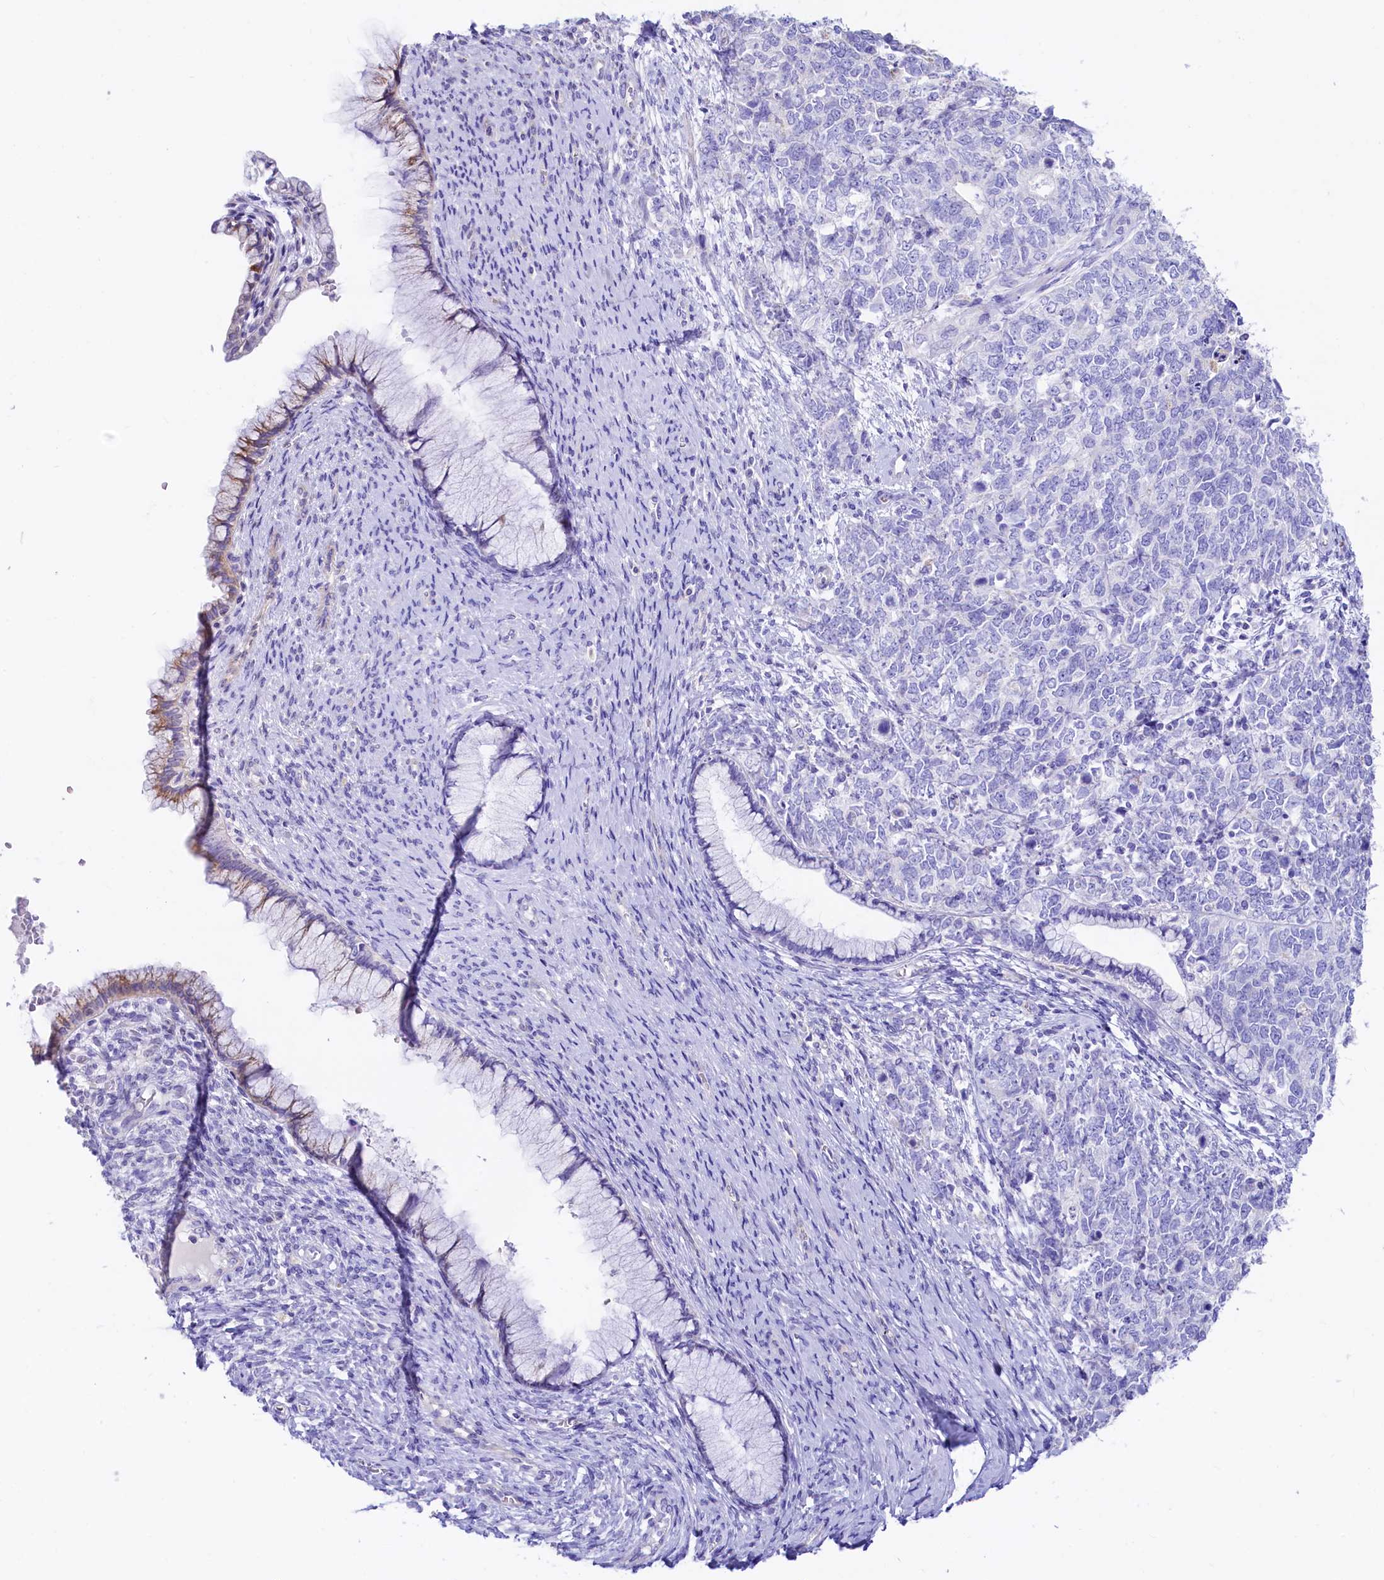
{"staining": {"intensity": "negative", "quantity": "none", "location": "none"}, "tissue": "cervical cancer", "cell_type": "Tumor cells", "image_type": "cancer", "snomed": [{"axis": "morphology", "description": "Squamous cell carcinoma, NOS"}, {"axis": "topography", "description": "Cervix"}], "caption": "This is an immunohistochemistry (IHC) micrograph of human squamous cell carcinoma (cervical). There is no expression in tumor cells.", "gene": "RBP3", "patient": {"sex": "female", "age": 63}}